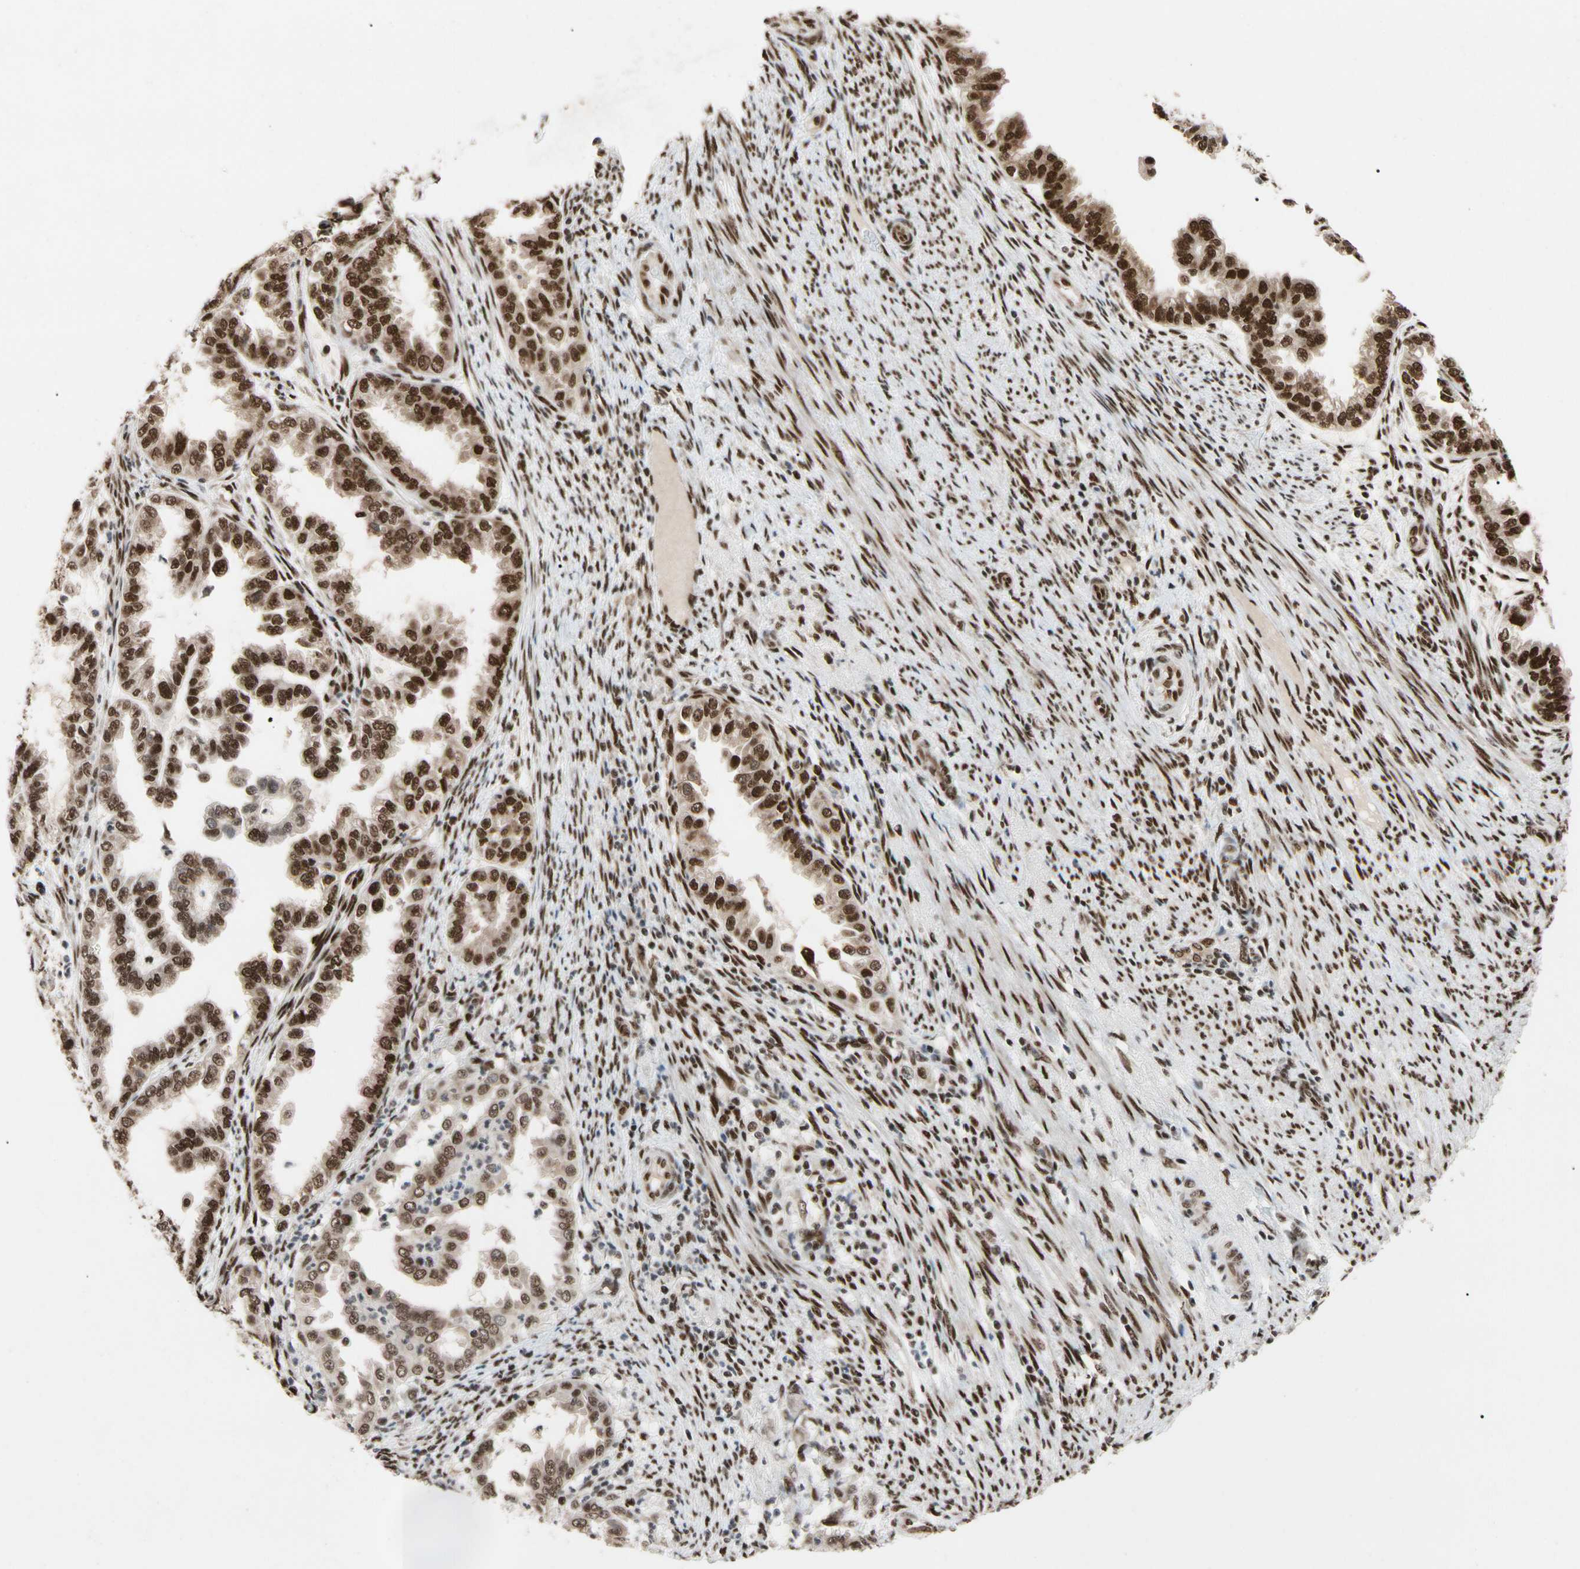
{"staining": {"intensity": "strong", "quantity": ">75%", "location": "cytoplasmic/membranous,nuclear"}, "tissue": "endometrial cancer", "cell_type": "Tumor cells", "image_type": "cancer", "snomed": [{"axis": "morphology", "description": "Adenocarcinoma, NOS"}, {"axis": "topography", "description": "Endometrium"}], "caption": "A brown stain highlights strong cytoplasmic/membranous and nuclear positivity of a protein in human endometrial cancer tumor cells. (Stains: DAB (3,3'-diaminobenzidine) in brown, nuclei in blue, Microscopy: brightfield microscopy at high magnification).", "gene": "FAM98B", "patient": {"sex": "female", "age": 85}}